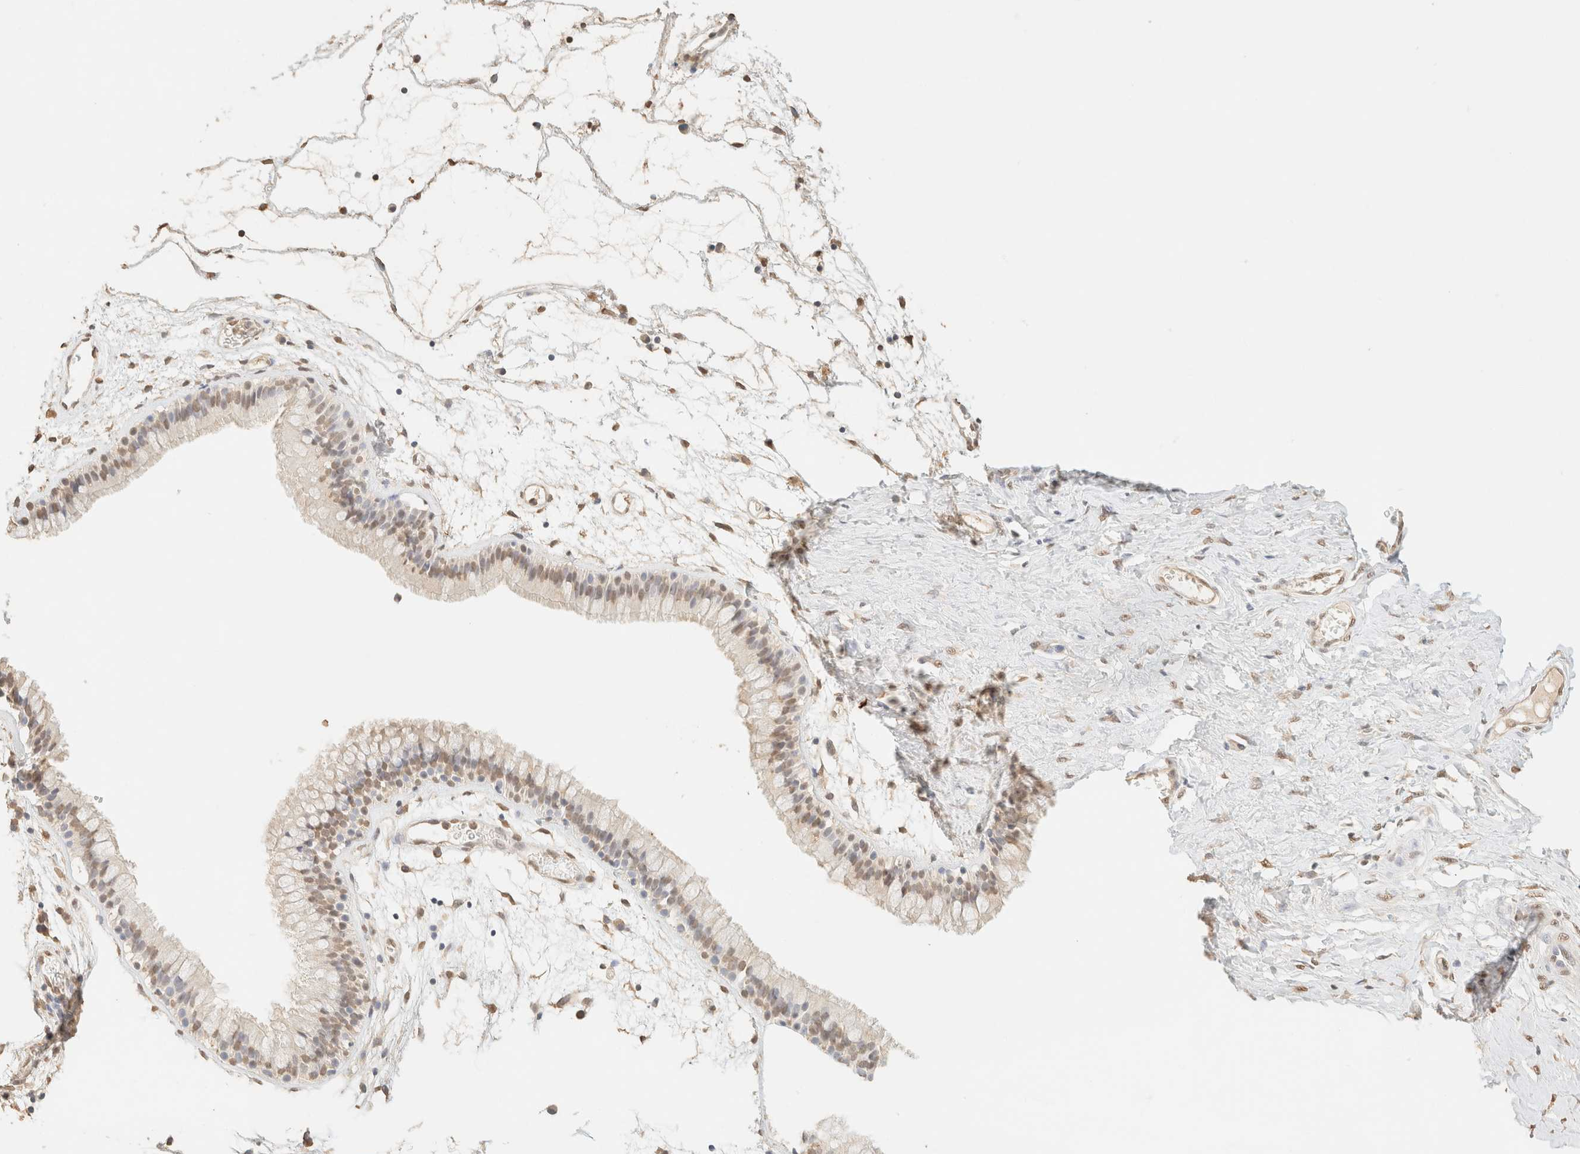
{"staining": {"intensity": "weak", "quantity": "25%-75%", "location": "cytoplasmic/membranous,nuclear"}, "tissue": "nasopharynx", "cell_type": "Respiratory epithelial cells", "image_type": "normal", "snomed": [{"axis": "morphology", "description": "Normal tissue, NOS"}, {"axis": "morphology", "description": "Inflammation, NOS"}, {"axis": "topography", "description": "Nasopharynx"}], "caption": "Respiratory epithelial cells reveal low levels of weak cytoplasmic/membranous,nuclear positivity in approximately 25%-75% of cells in normal nasopharynx.", "gene": "S100A13", "patient": {"sex": "male", "age": 48}}